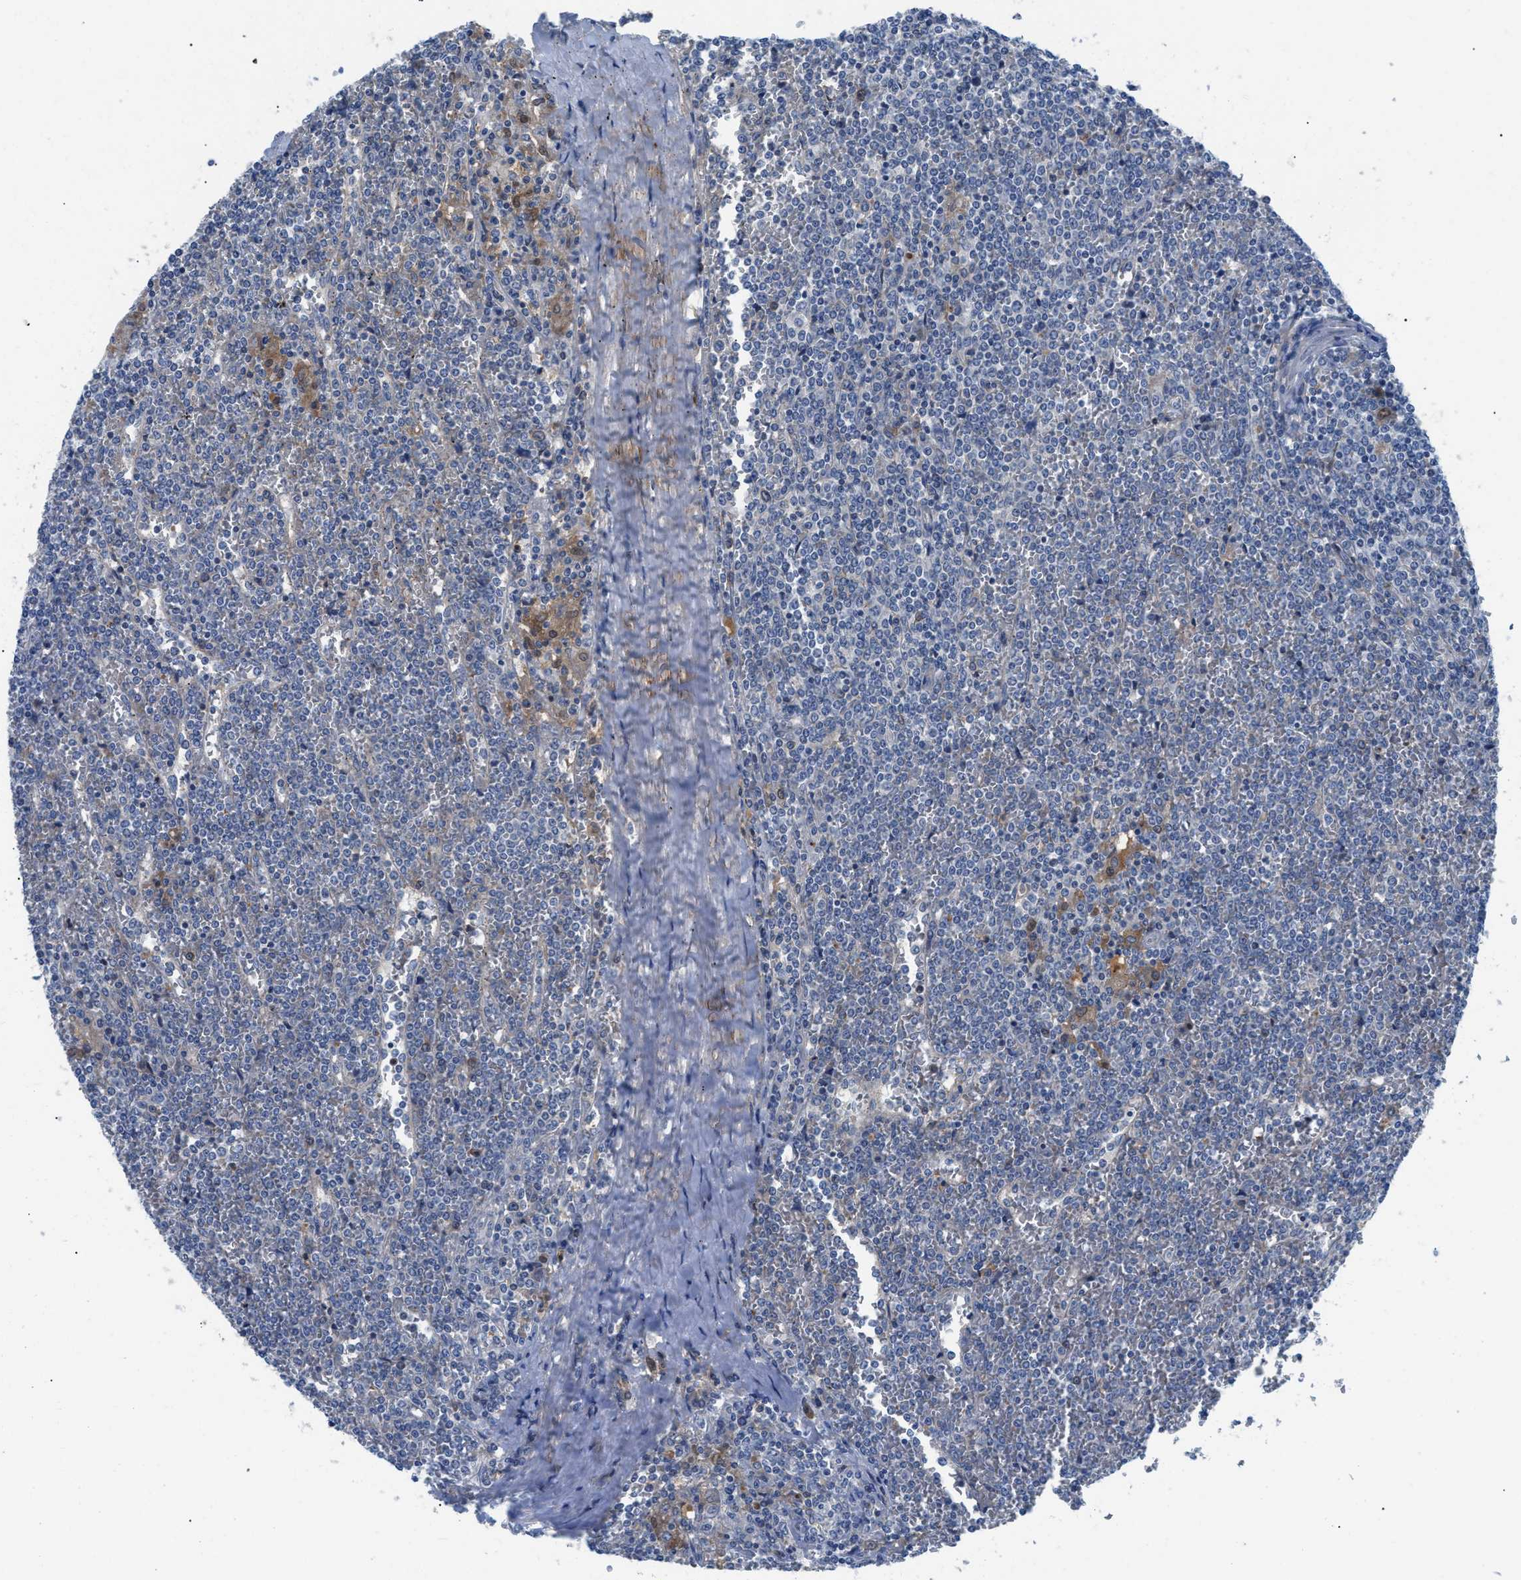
{"staining": {"intensity": "negative", "quantity": "none", "location": "none"}, "tissue": "lymphoma", "cell_type": "Tumor cells", "image_type": "cancer", "snomed": [{"axis": "morphology", "description": "Malignant lymphoma, non-Hodgkin's type, Low grade"}, {"axis": "topography", "description": "Spleen"}], "caption": "Tumor cells show no significant protein staining in malignant lymphoma, non-Hodgkin's type (low-grade).", "gene": "HPX", "patient": {"sex": "female", "age": 19}}